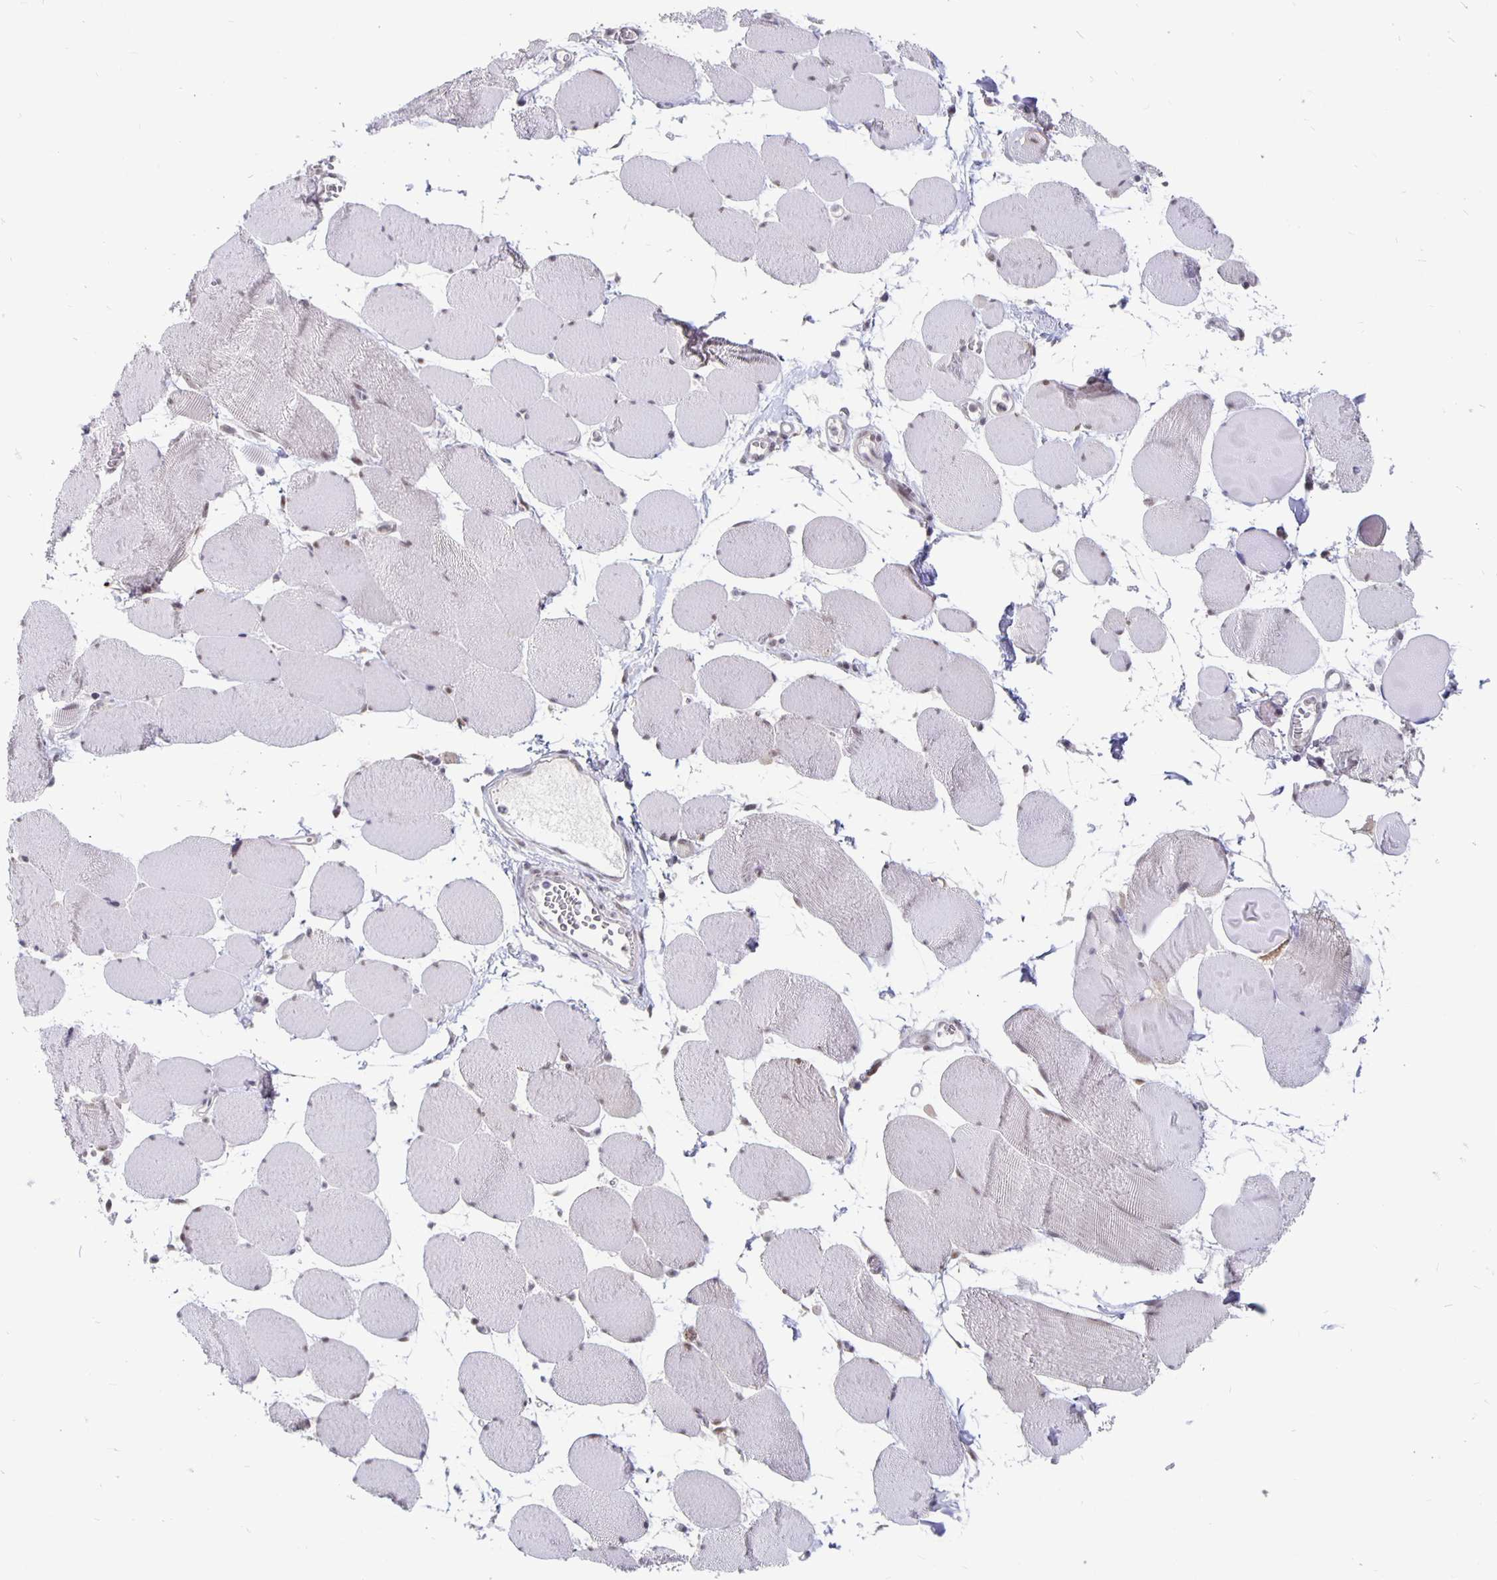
{"staining": {"intensity": "weak", "quantity": "25%-75%", "location": "nuclear"}, "tissue": "skeletal muscle", "cell_type": "Myocytes", "image_type": "normal", "snomed": [{"axis": "morphology", "description": "Normal tissue, NOS"}, {"axis": "topography", "description": "Skeletal muscle"}], "caption": "Immunohistochemistry histopathology image of benign skeletal muscle: skeletal muscle stained using immunohistochemistry reveals low levels of weak protein expression localized specifically in the nuclear of myocytes, appearing as a nuclear brown color.", "gene": "ZNF691", "patient": {"sex": "female", "age": 75}}